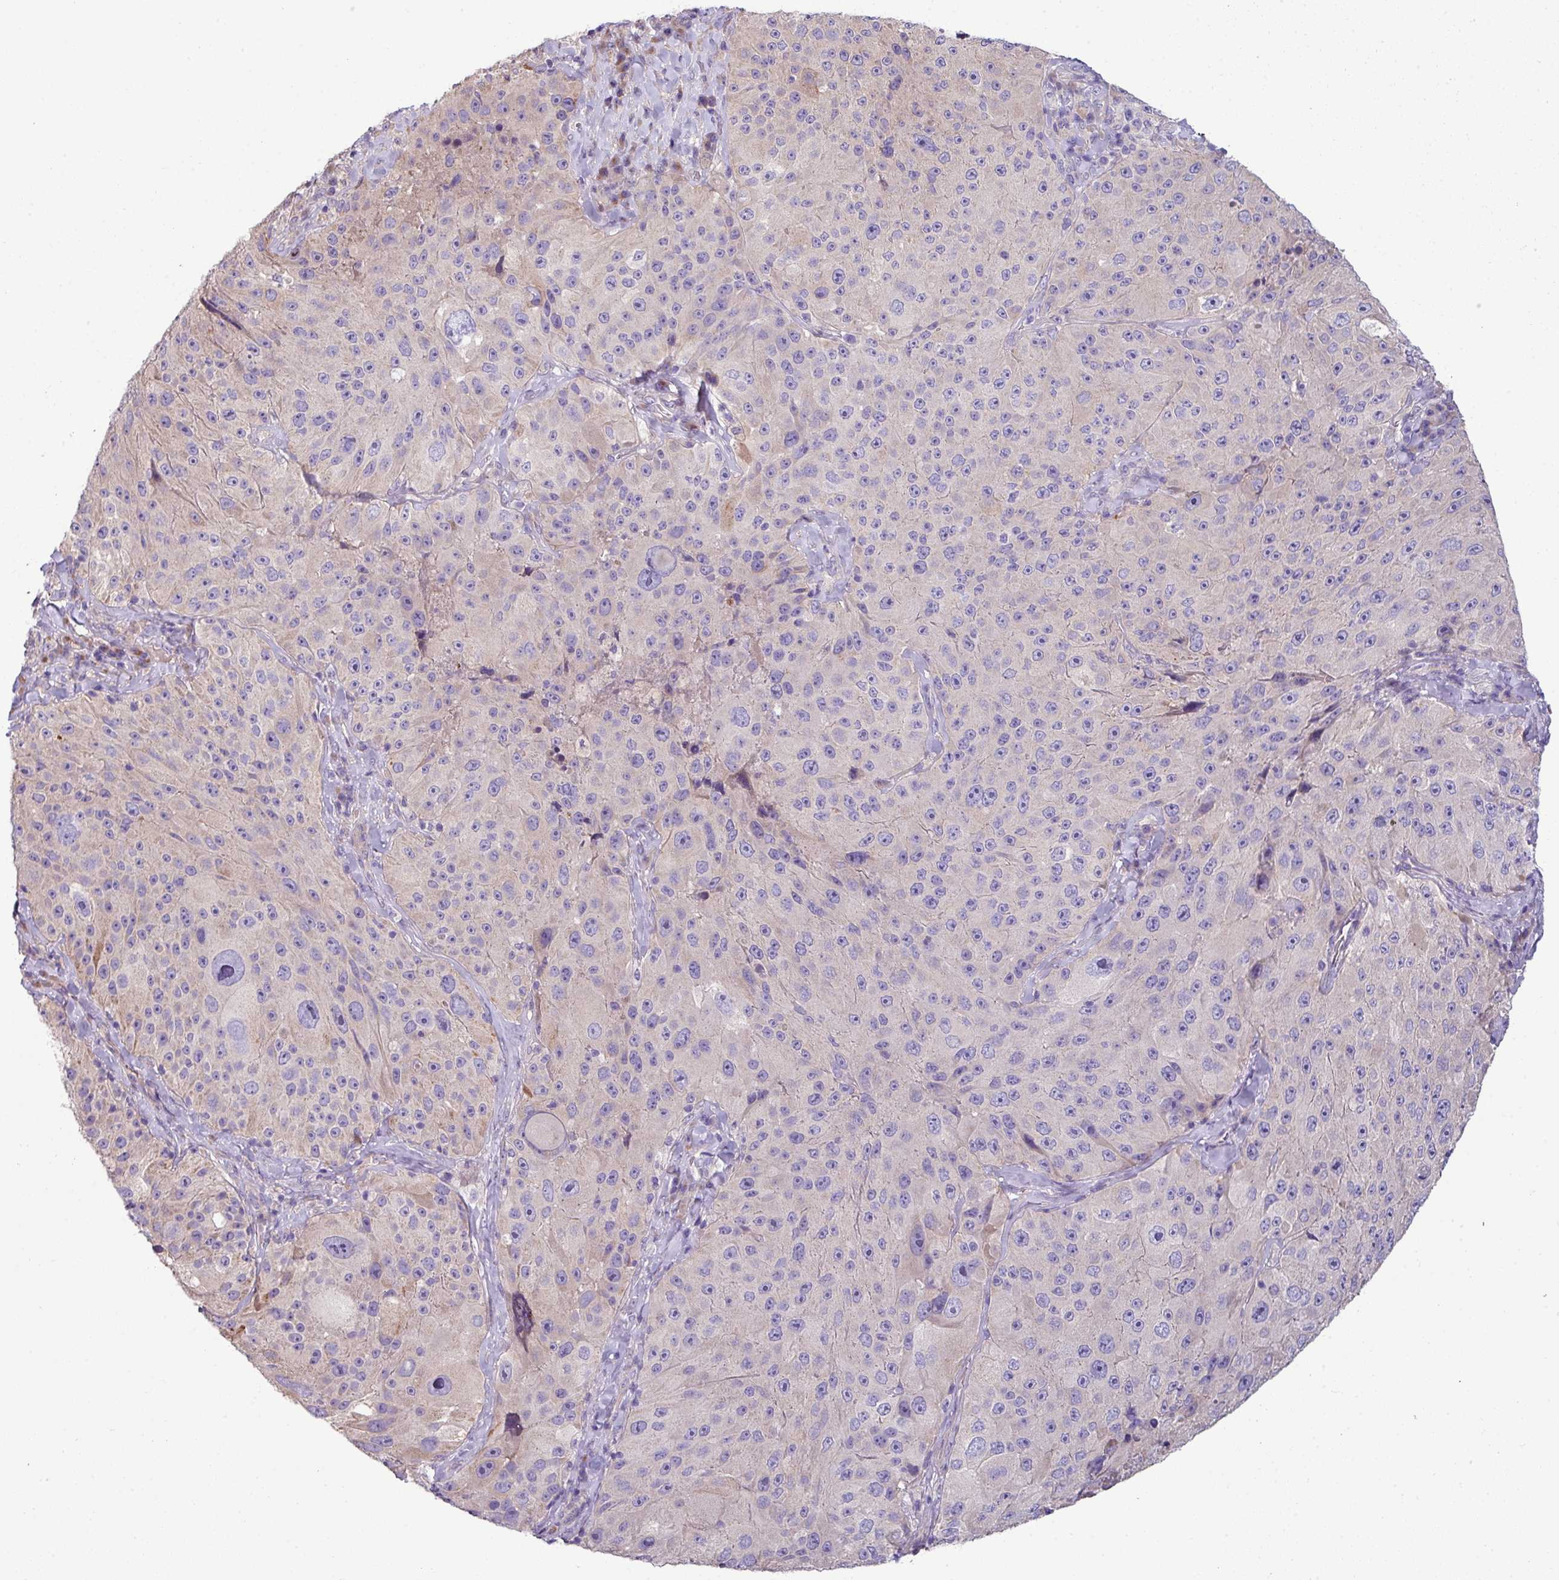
{"staining": {"intensity": "negative", "quantity": "none", "location": "none"}, "tissue": "melanoma", "cell_type": "Tumor cells", "image_type": "cancer", "snomed": [{"axis": "morphology", "description": "Malignant melanoma, Metastatic site"}, {"axis": "topography", "description": "Lymph node"}], "caption": "Image shows no significant protein positivity in tumor cells of melanoma.", "gene": "LRRC9", "patient": {"sex": "male", "age": 62}}